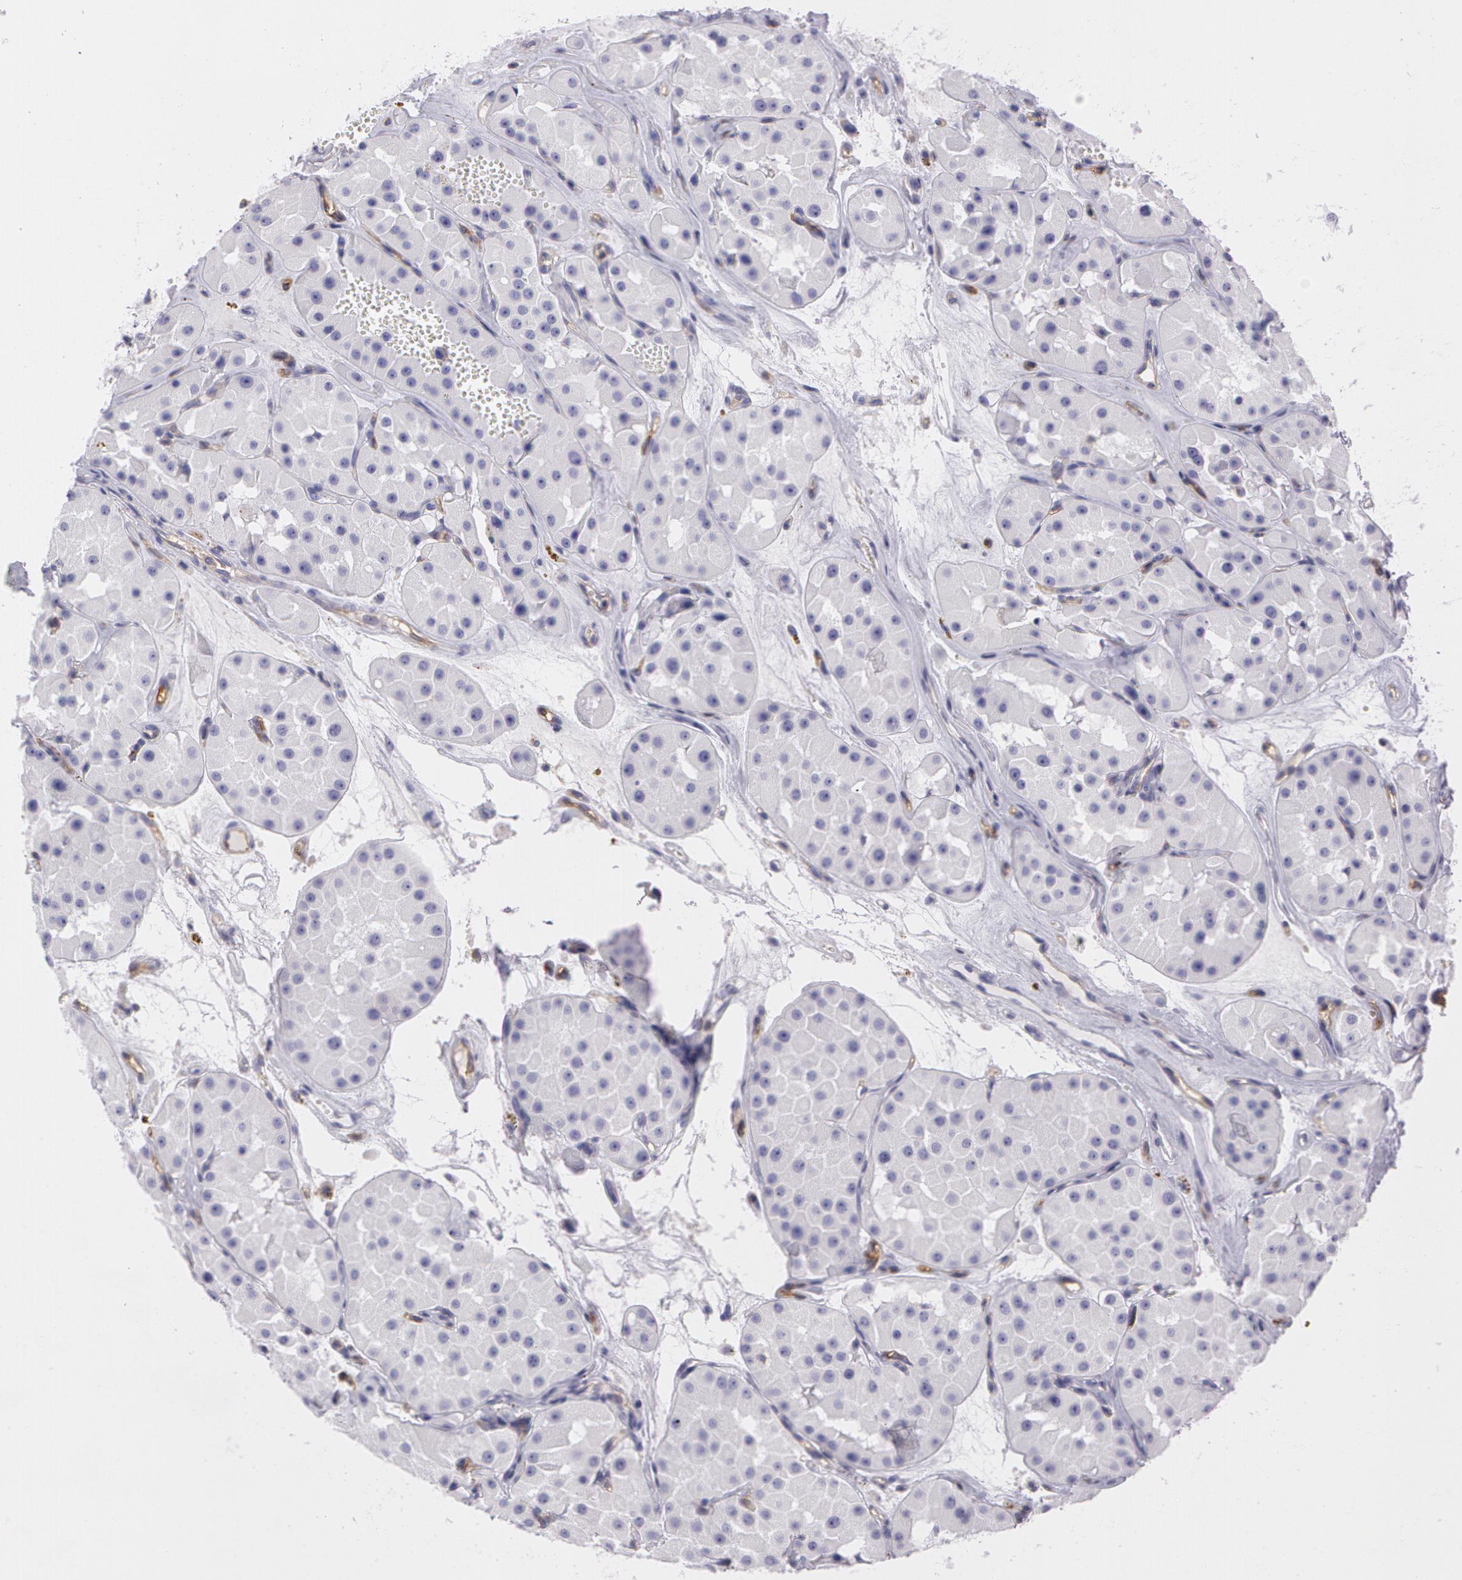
{"staining": {"intensity": "negative", "quantity": "none", "location": "none"}, "tissue": "renal cancer", "cell_type": "Tumor cells", "image_type": "cancer", "snomed": [{"axis": "morphology", "description": "Adenocarcinoma, uncertain malignant potential"}, {"axis": "topography", "description": "Kidney"}], "caption": "This micrograph is of renal cancer stained with IHC to label a protein in brown with the nuclei are counter-stained blue. There is no staining in tumor cells.", "gene": "LY75", "patient": {"sex": "male", "age": 63}}